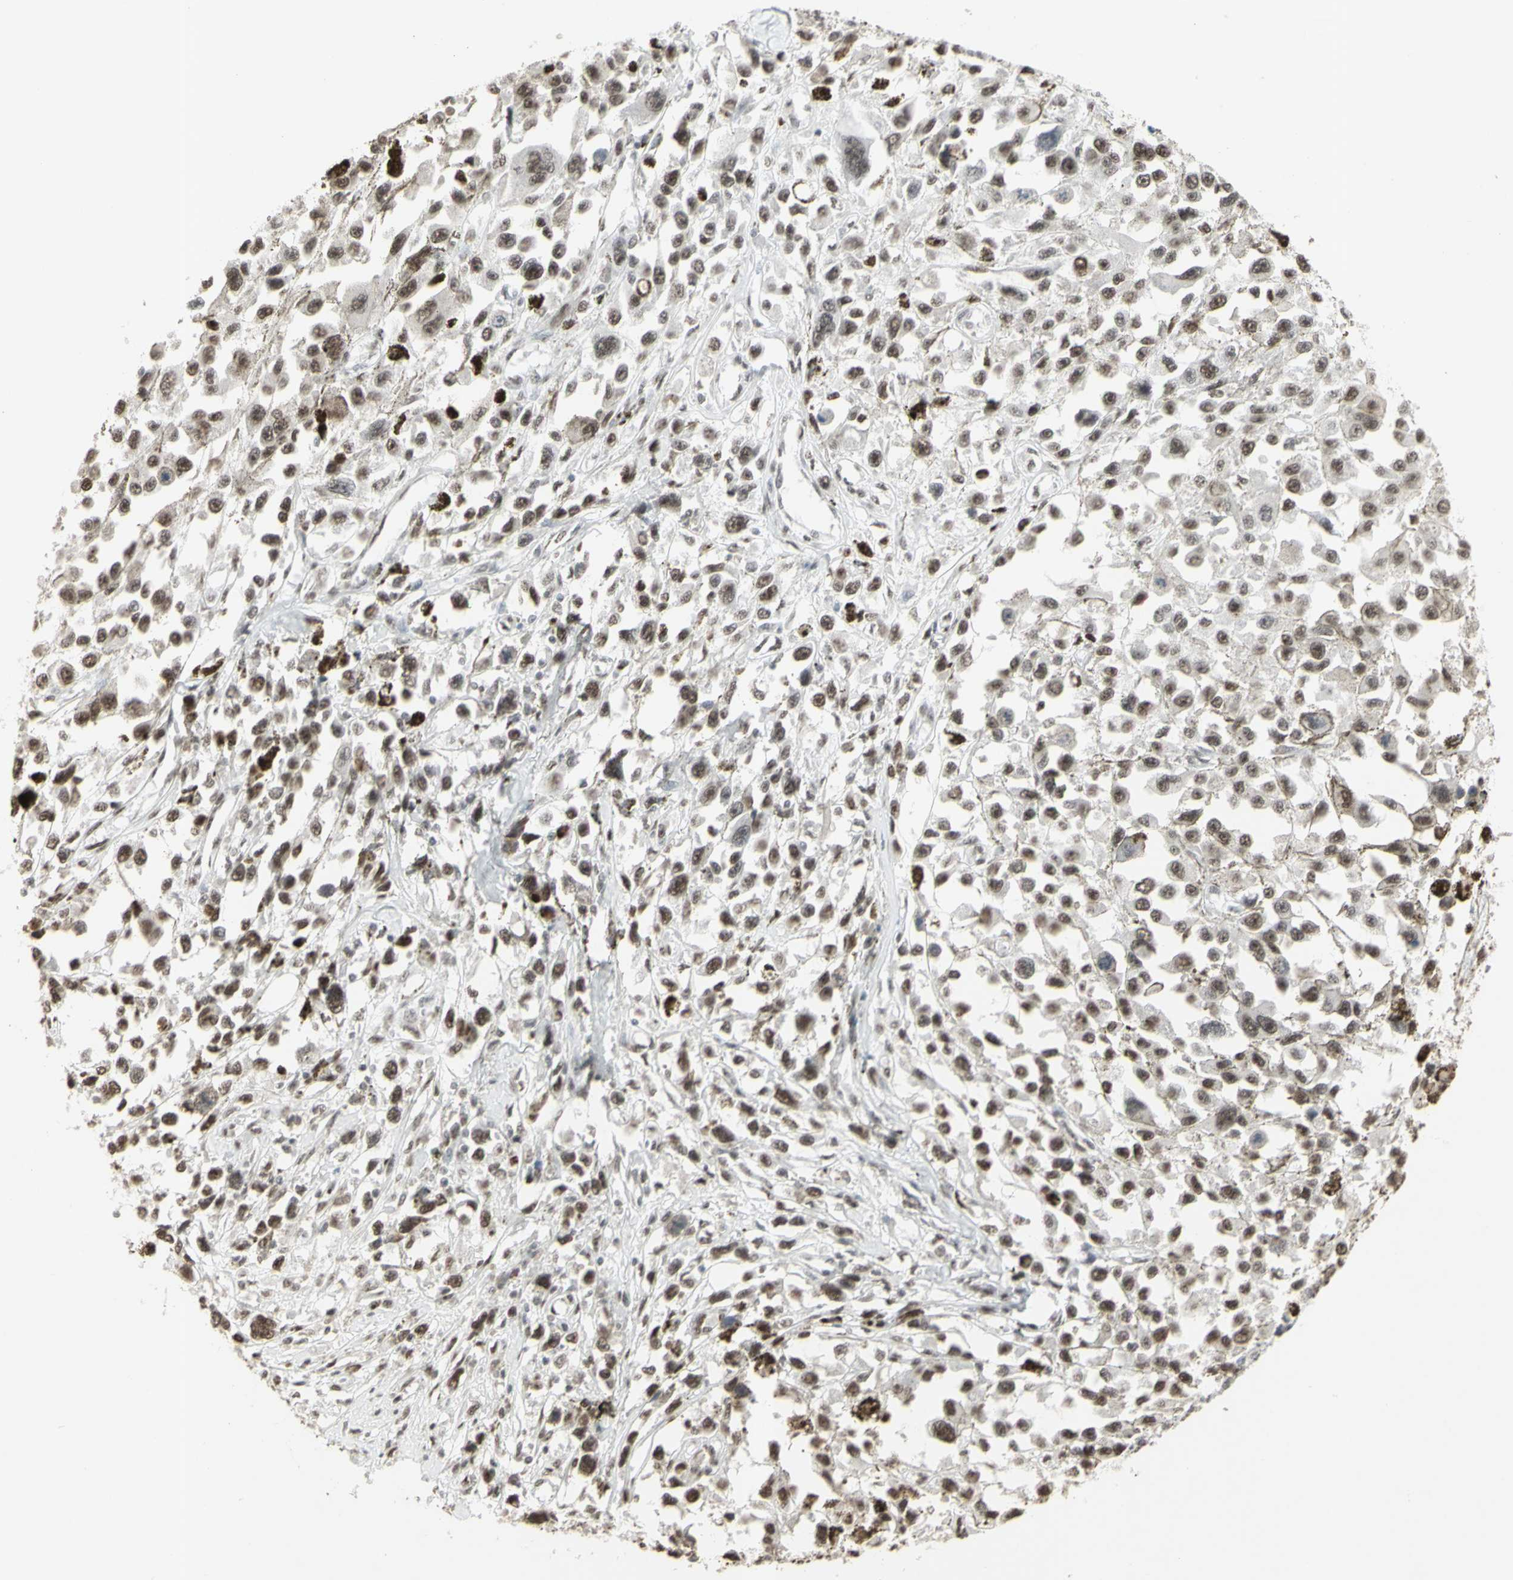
{"staining": {"intensity": "weak", "quantity": ">75%", "location": "nuclear"}, "tissue": "melanoma", "cell_type": "Tumor cells", "image_type": "cancer", "snomed": [{"axis": "morphology", "description": "Malignant melanoma, Metastatic site"}, {"axis": "topography", "description": "Lymph node"}], "caption": "Weak nuclear protein staining is appreciated in about >75% of tumor cells in melanoma.", "gene": "TRIM28", "patient": {"sex": "male", "age": 59}}